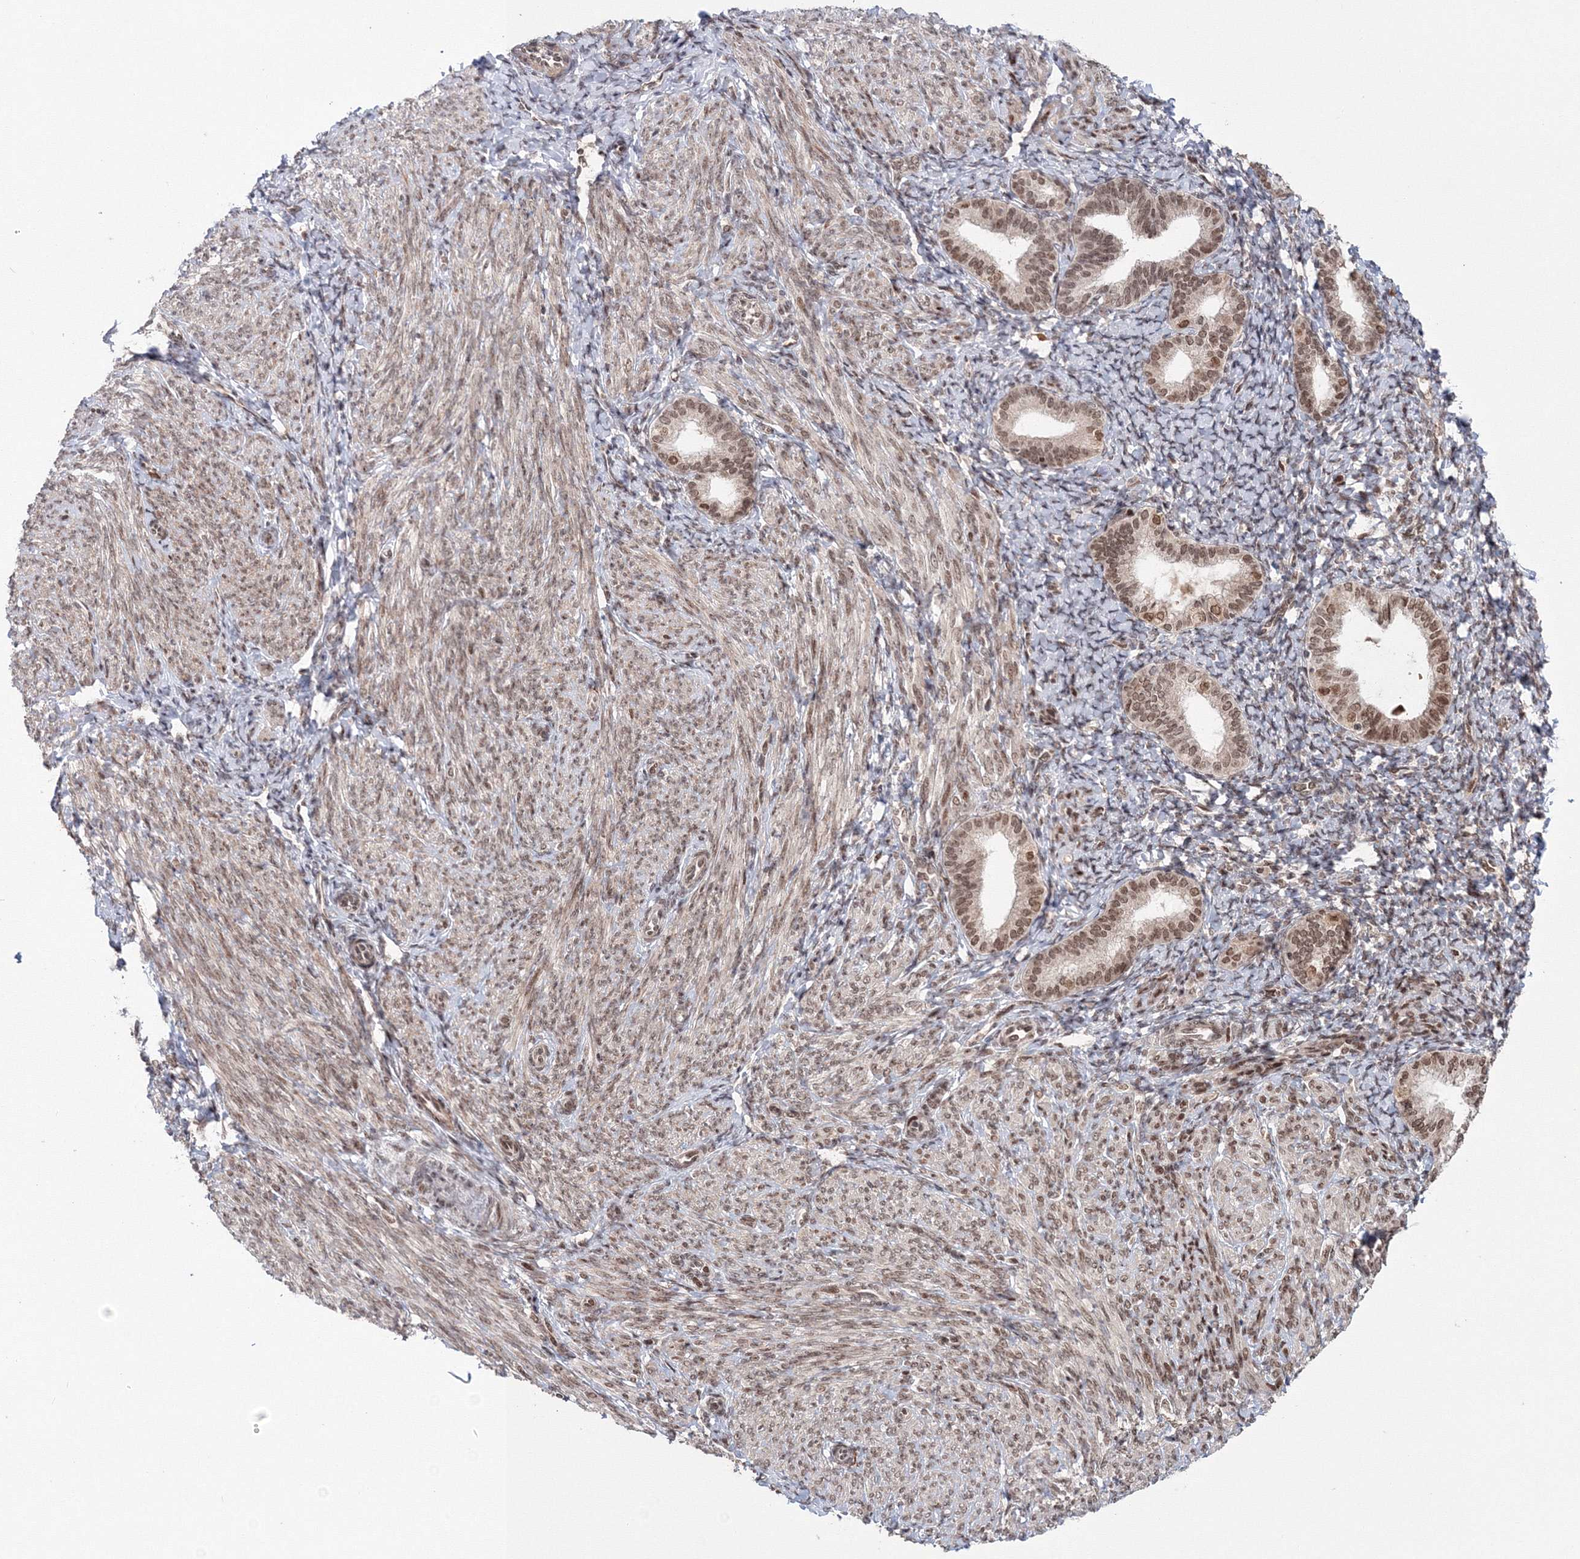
{"staining": {"intensity": "moderate", "quantity": "<25%", "location": "nuclear"}, "tissue": "endometrium", "cell_type": "Cells in endometrial stroma", "image_type": "normal", "snomed": [{"axis": "morphology", "description": "Normal tissue, NOS"}, {"axis": "topography", "description": "Endometrium"}], "caption": "Protein staining of benign endometrium shows moderate nuclear staining in approximately <25% of cells in endometrial stroma. (brown staining indicates protein expression, while blue staining denotes nuclei).", "gene": "NOA1", "patient": {"sex": "female", "age": 72}}